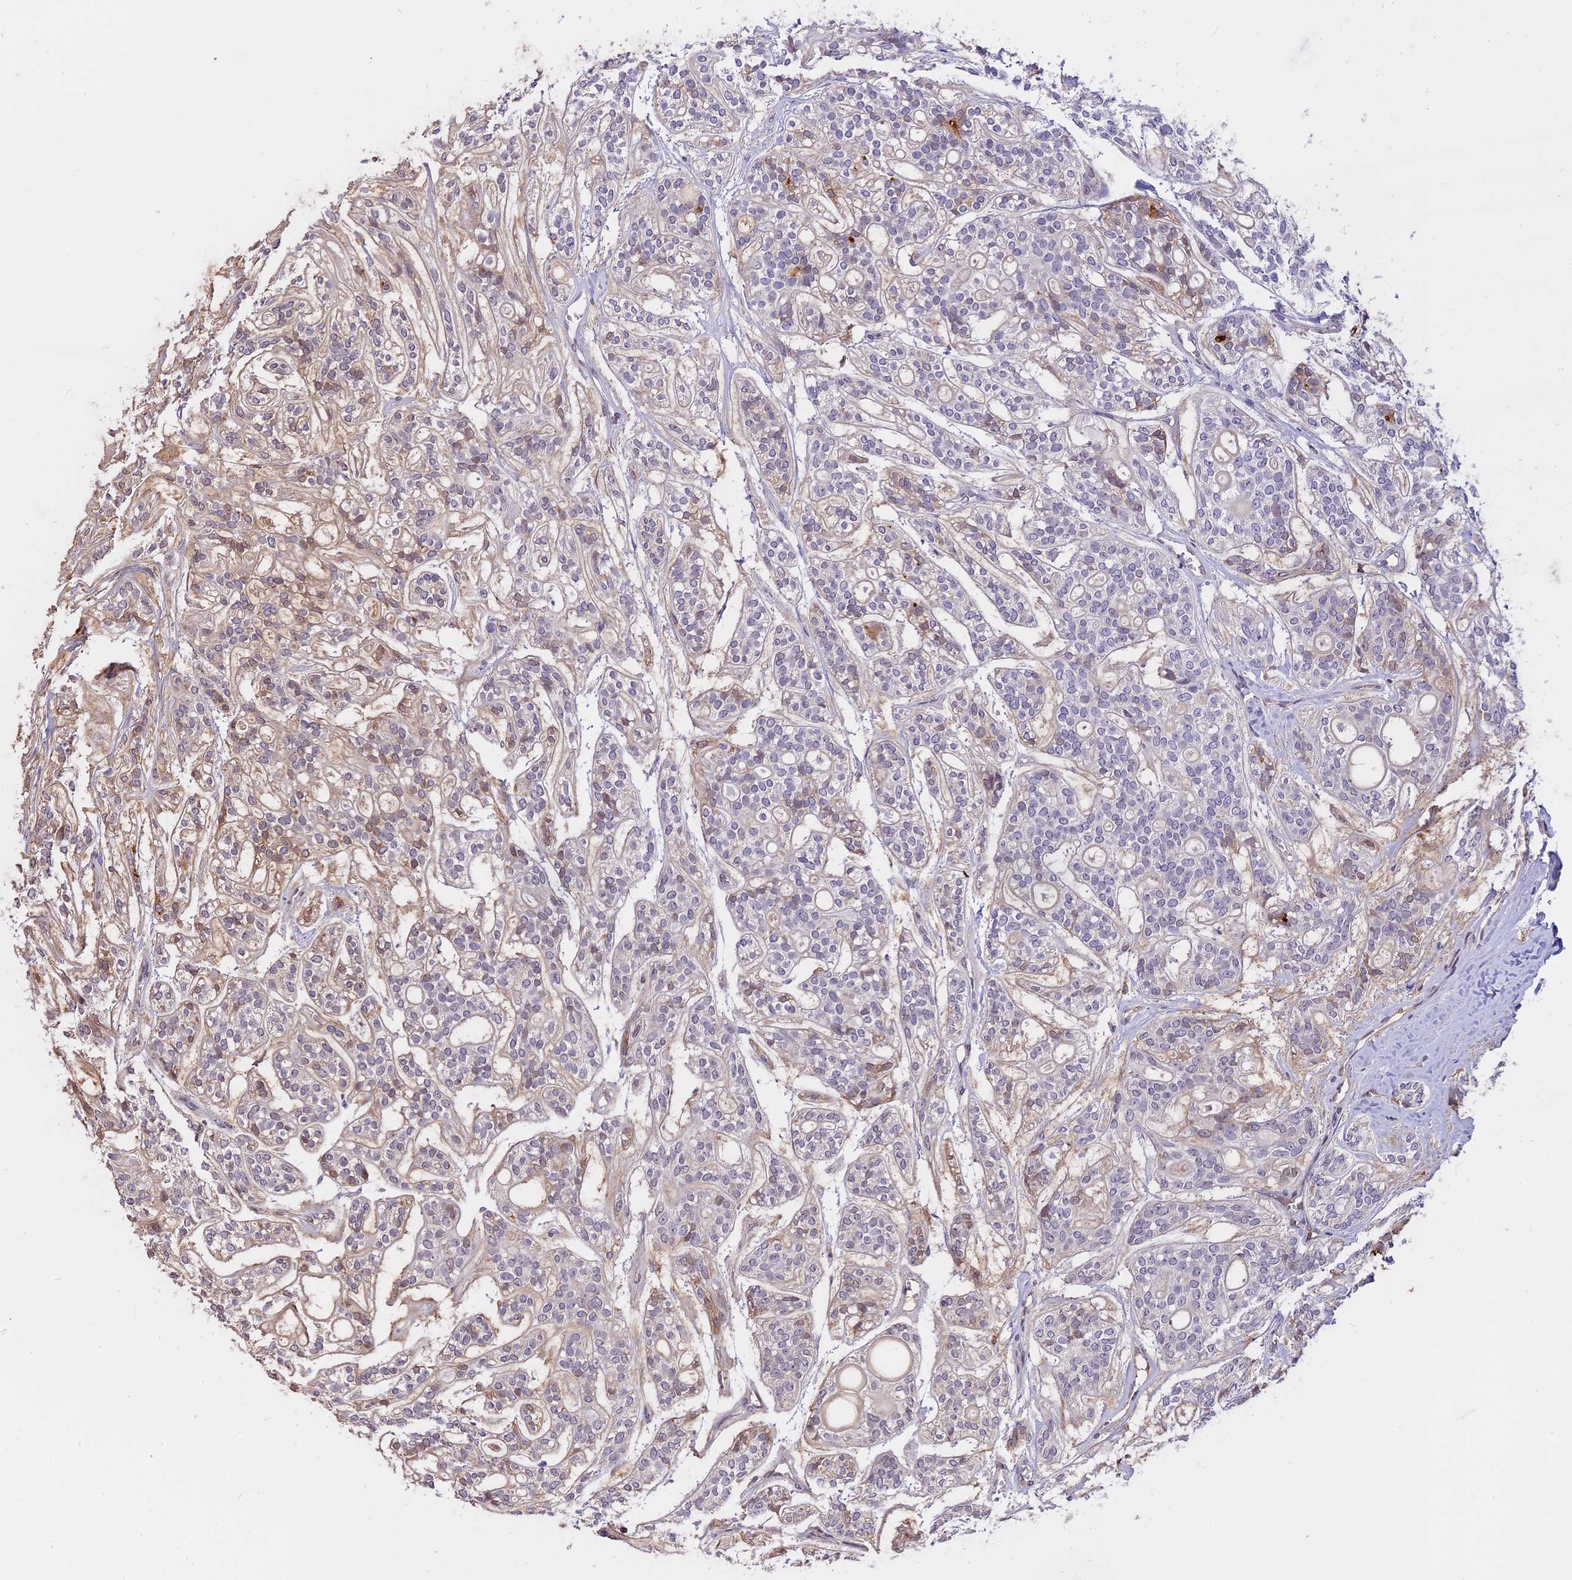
{"staining": {"intensity": "weak", "quantity": "<25%", "location": "cytoplasmic/membranous"}, "tissue": "head and neck cancer", "cell_type": "Tumor cells", "image_type": "cancer", "snomed": [{"axis": "morphology", "description": "Adenocarcinoma, NOS"}, {"axis": "topography", "description": "Head-Neck"}], "caption": "There is no significant positivity in tumor cells of head and neck adenocarcinoma.", "gene": "WFDC2", "patient": {"sex": "male", "age": 66}}